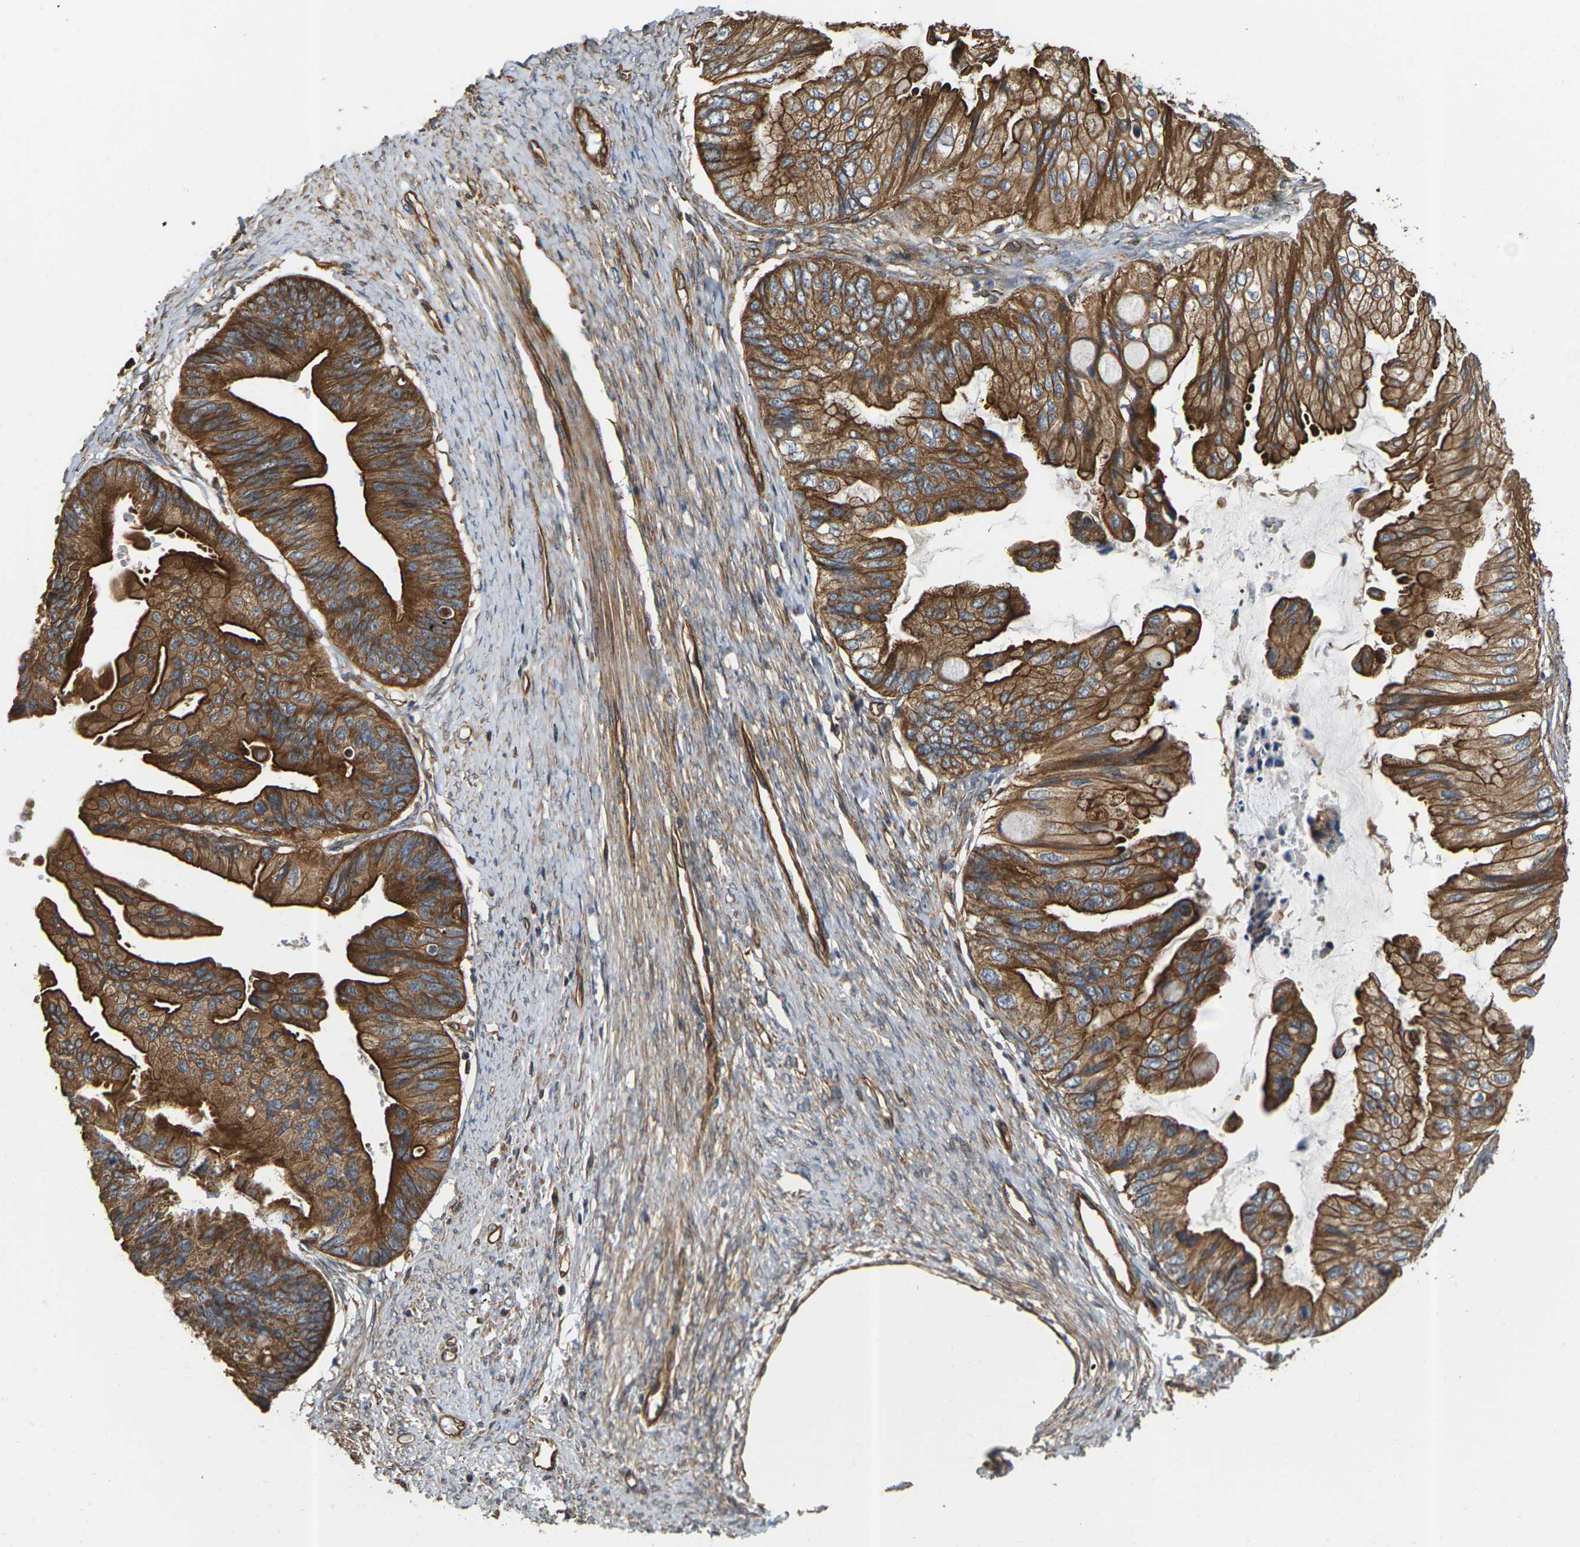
{"staining": {"intensity": "strong", "quantity": ">75%", "location": "cytoplasmic/membranous"}, "tissue": "ovarian cancer", "cell_type": "Tumor cells", "image_type": "cancer", "snomed": [{"axis": "morphology", "description": "Cystadenocarcinoma, mucinous, NOS"}, {"axis": "topography", "description": "Ovary"}], "caption": "DAB immunohistochemical staining of human ovarian cancer reveals strong cytoplasmic/membranous protein positivity in about >75% of tumor cells. The staining was performed using DAB to visualize the protein expression in brown, while the nuclei were stained in blue with hematoxylin (Magnification: 20x).", "gene": "PCDHB4", "patient": {"sex": "female", "age": 61}}